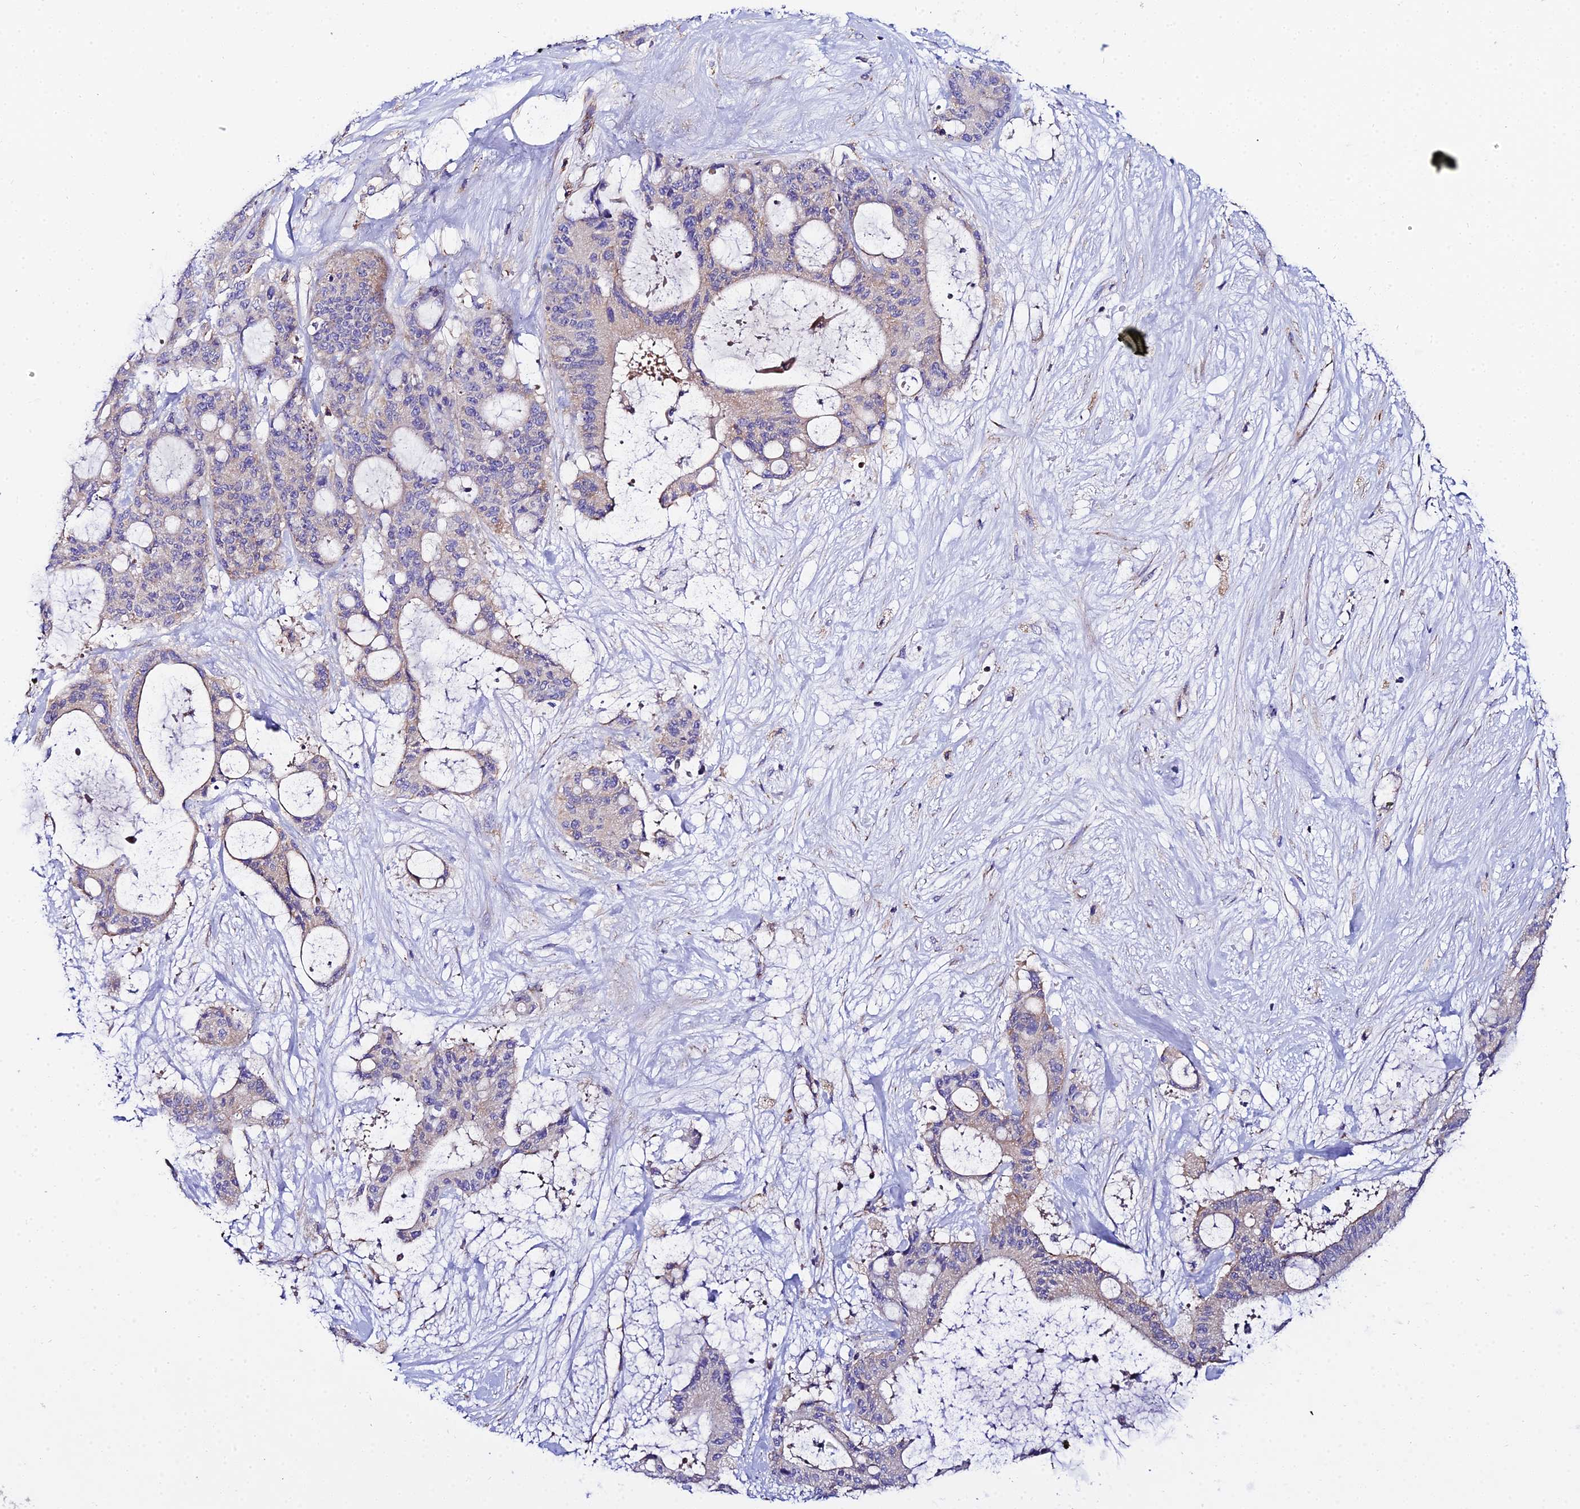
{"staining": {"intensity": "negative", "quantity": "none", "location": "none"}, "tissue": "liver cancer", "cell_type": "Tumor cells", "image_type": "cancer", "snomed": [{"axis": "morphology", "description": "Normal tissue, NOS"}, {"axis": "morphology", "description": "Cholangiocarcinoma"}, {"axis": "topography", "description": "Liver"}, {"axis": "topography", "description": "Peripheral nerve tissue"}], "caption": "This is a image of immunohistochemistry (IHC) staining of liver cancer, which shows no positivity in tumor cells.", "gene": "NIPSNAP3A", "patient": {"sex": "female", "age": 73}}